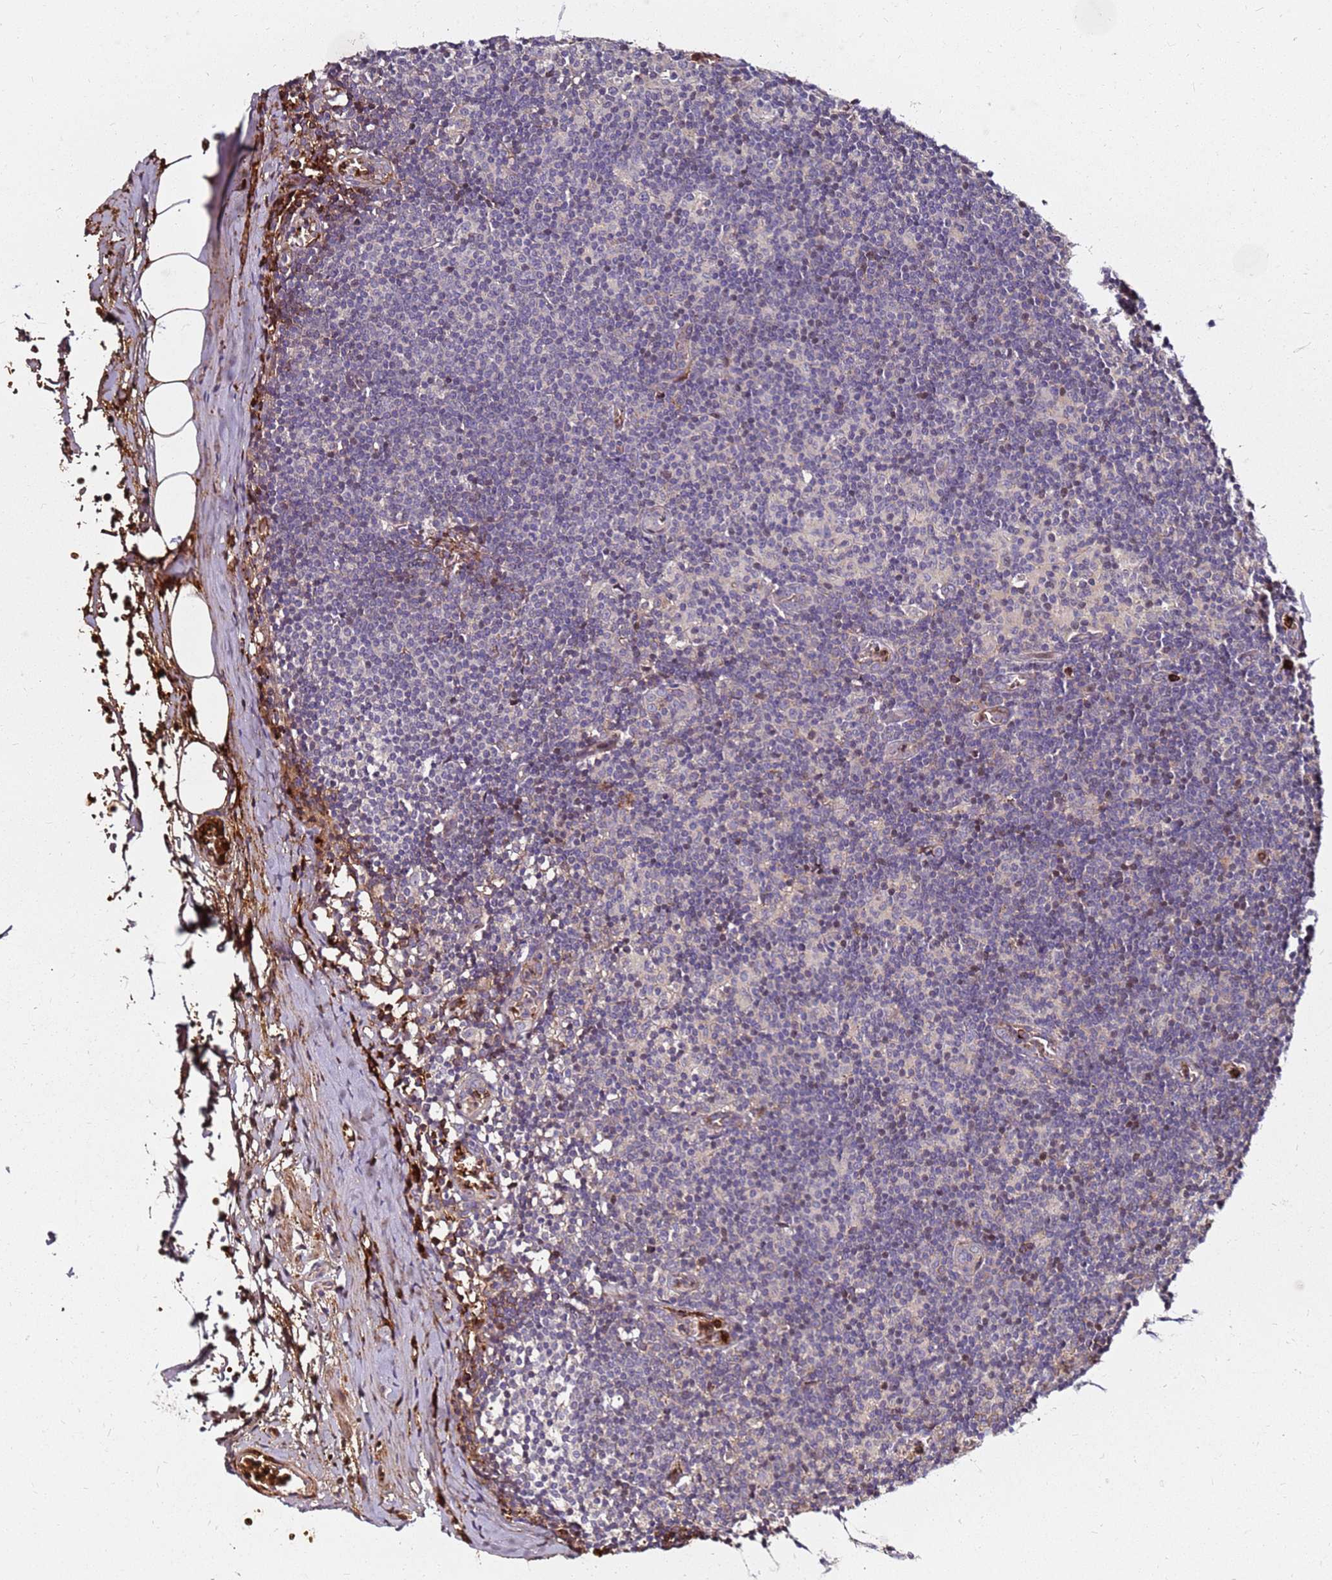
{"staining": {"intensity": "moderate", "quantity": "<25%", "location": "cytoplasmic/membranous"}, "tissue": "lymph node", "cell_type": "Germinal center cells", "image_type": "normal", "snomed": [{"axis": "morphology", "description": "Normal tissue, NOS"}, {"axis": "topography", "description": "Lymph node"}], "caption": "This image reveals normal lymph node stained with immunohistochemistry to label a protein in brown. The cytoplasmic/membranous of germinal center cells show moderate positivity for the protein. Nuclei are counter-stained blue.", "gene": "RNF11", "patient": {"sex": "female", "age": 42}}